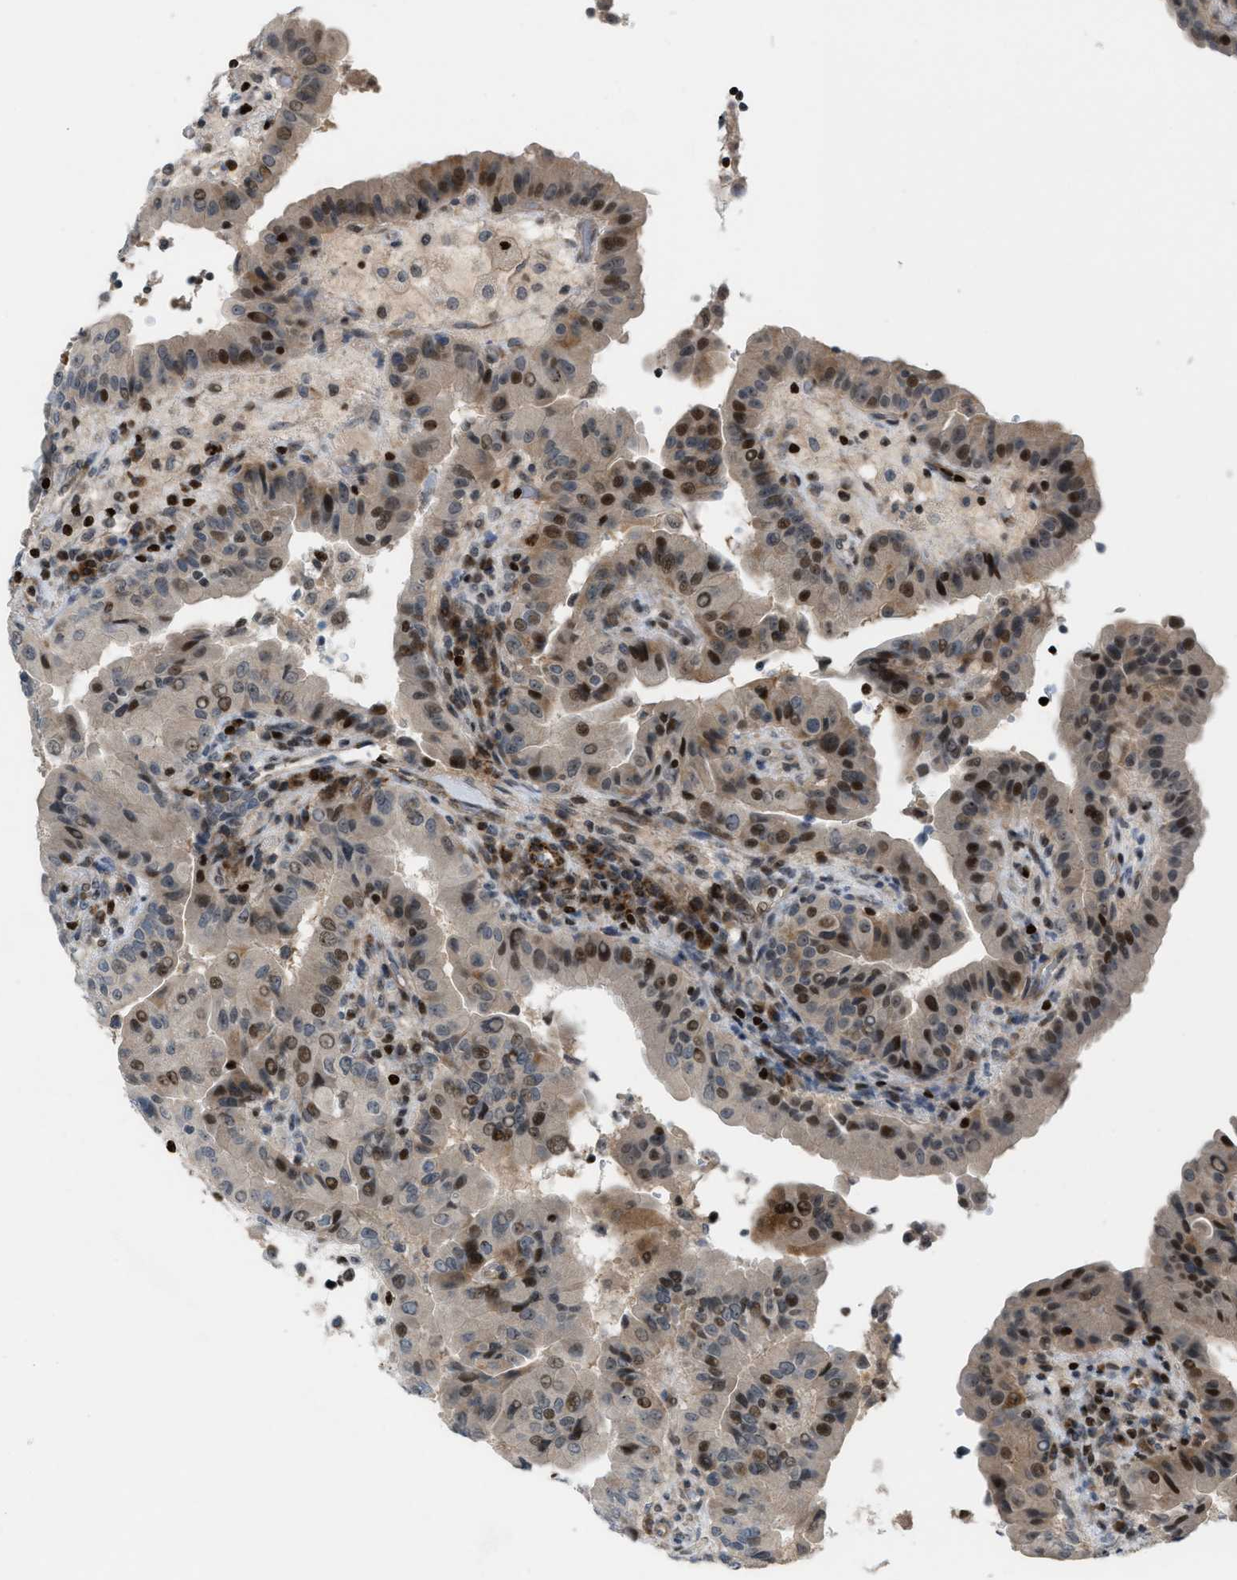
{"staining": {"intensity": "moderate", "quantity": "25%-75%", "location": "cytoplasmic/membranous,nuclear"}, "tissue": "thyroid cancer", "cell_type": "Tumor cells", "image_type": "cancer", "snomed": [{"axis": "morphology", "description": "Papillary adenocarcinoma, NOS"}, {"axis": "topography", "description": "Thyroid gland"}], "caption": "The image demonstrates a brown stain indicating the presence of a protein in the cytoplasmic/membranous and nuclear of tumor cells in thyroid cancer (papillary adenocarcinoma).", "gene": "ZNF276", "patient": {"sex": "male", "age": 33}}